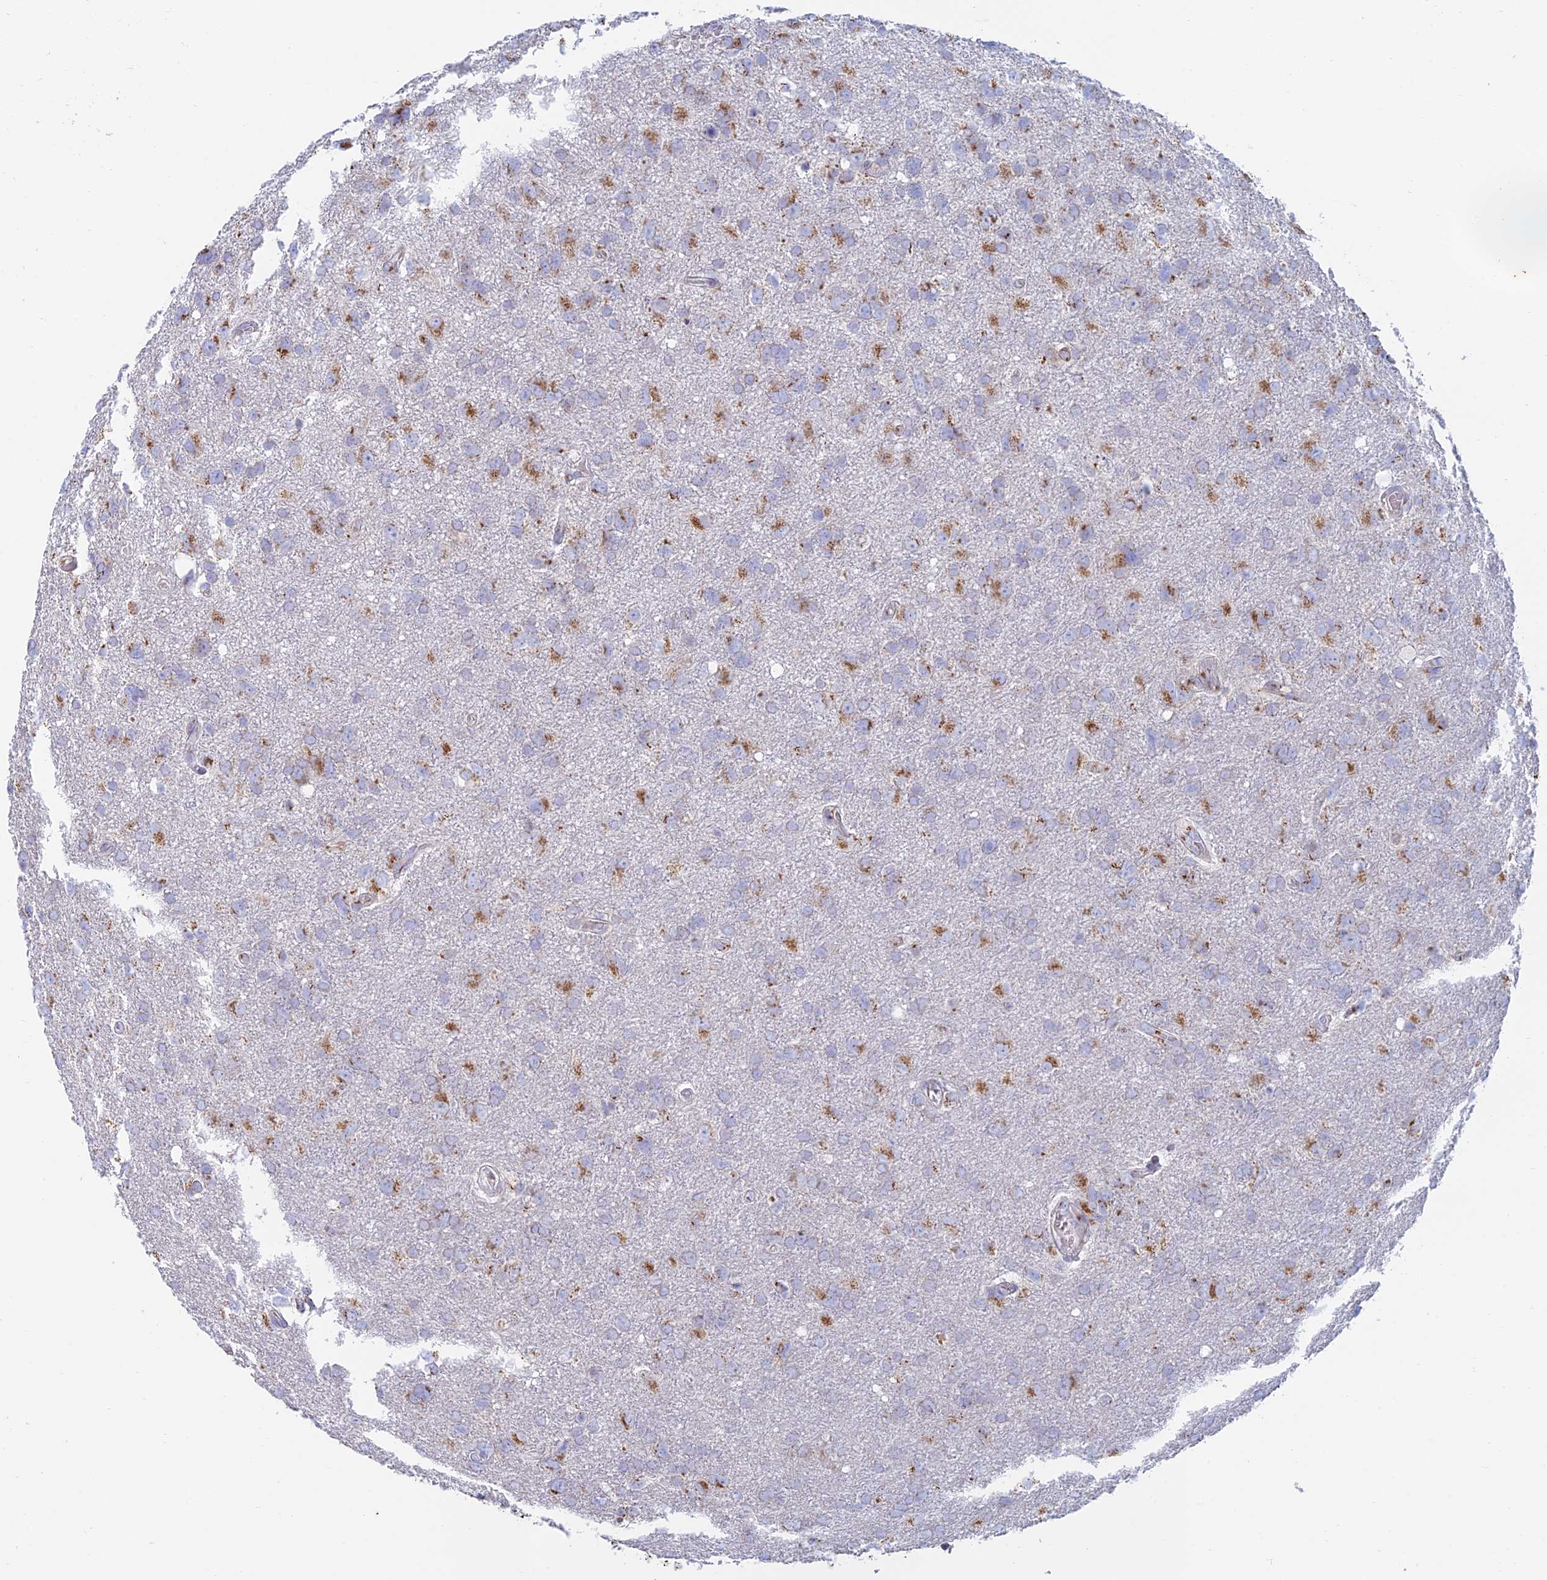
{"staining": {"intensity": "moderate", "quantity": "25%-75%", "location": "cytoplasmic/membranous"}, "tissue": "glioma", "cell_type": "Tumor cells", "image_type": "cancer", "snomed": [{"axis": "morphology", "description": "Glioma, malignant, High grade"}, {"axis": "topography", "description": "Brain"}], "caption": "High-magnification brightfield microscopy of malignant glioma (high-grade) stained with DAB (3,3'-diaminobenzidine) (brown) and counterstained with hematoxylin (blue). tumor cells exhibit moderate cytoplasmic/membranous expression is present in approximately25%-75% of cells.", "gene": "HS2ST1", "patient": {"sex": "male", "age": 61}}